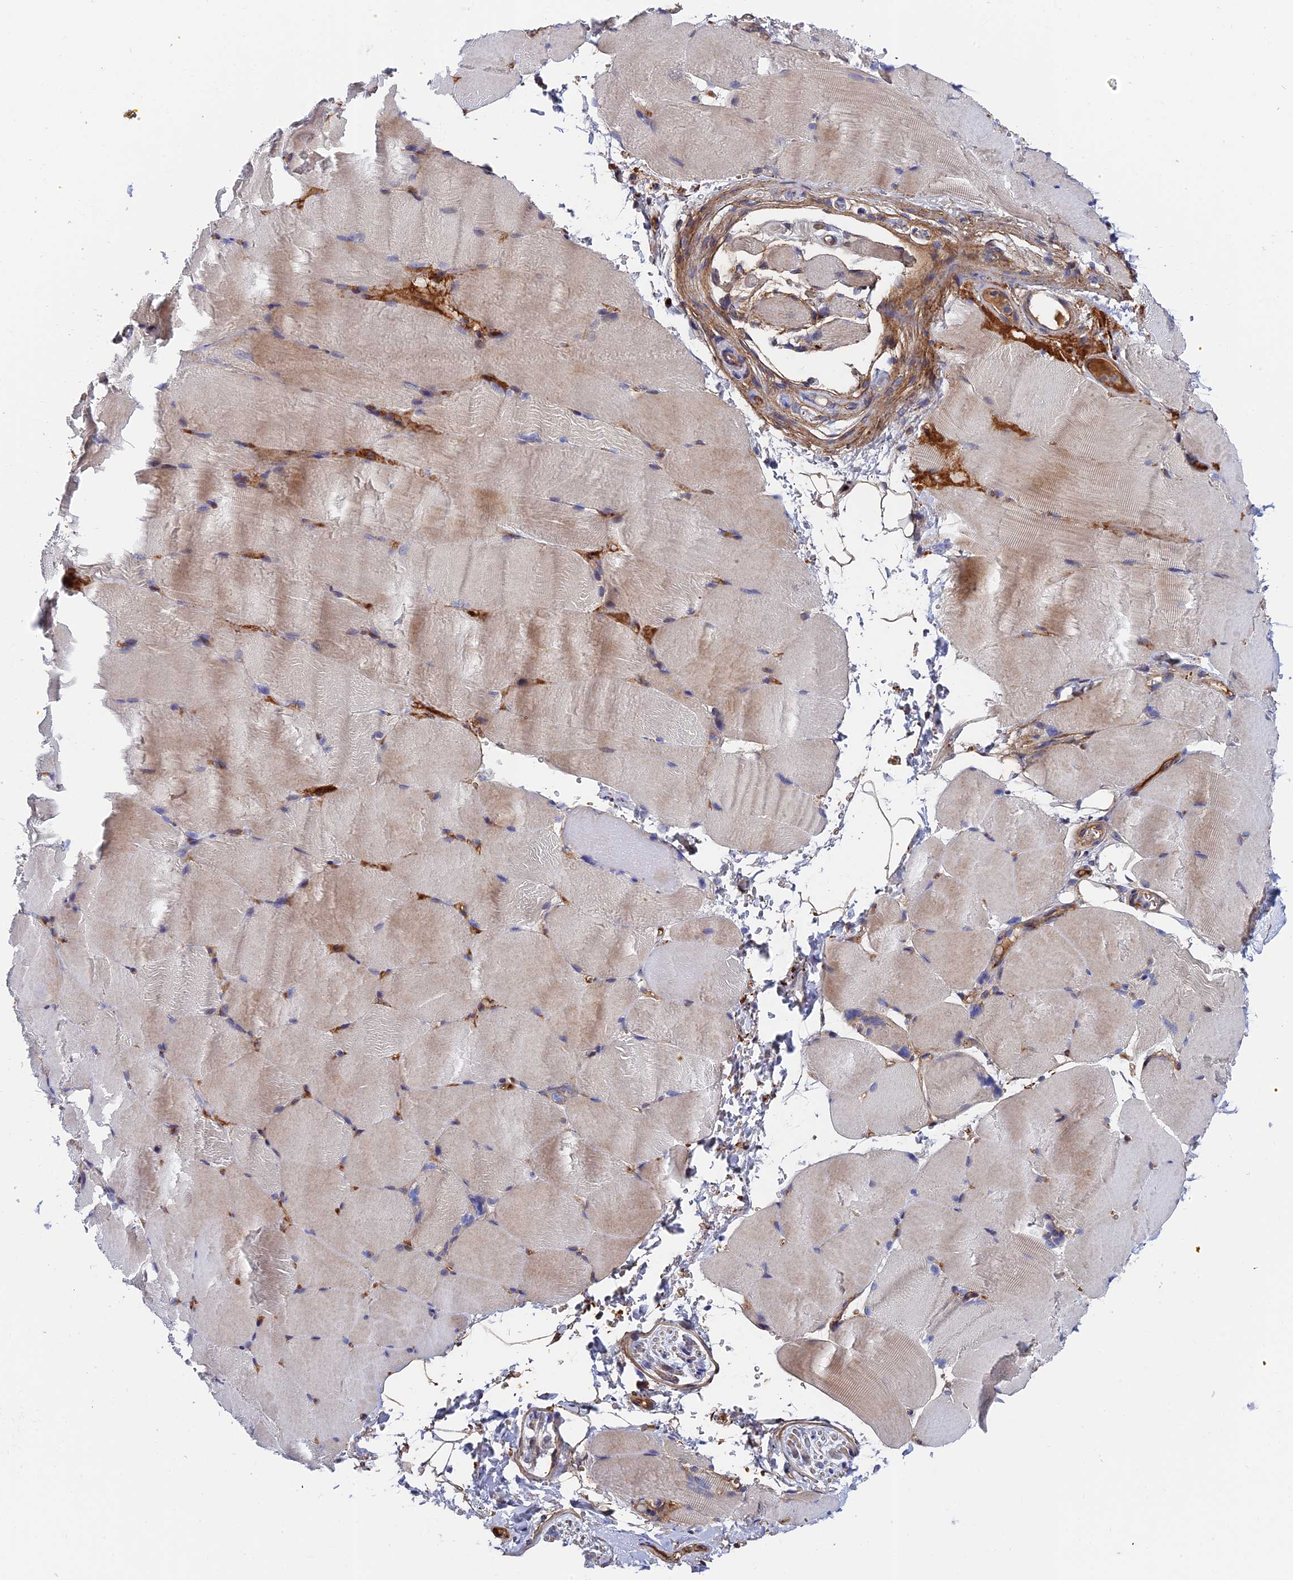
{"staining": {"intensity": "moderate", "quantity": "<25%", "location": "cytoplasmic/membranous"}, "tissue": "skeletal muscle", "cell_type": "Myocytes", "image_type": "normal", "snomed": [{"axis": "morphology", "description": "Normal tissue, NOS"}, {"axis": "topography", "description": "Skeletal muscle"}, {"axis": "topography", "description": "Parathyroid gland"}], "caption": "An image showing moderate cytoplasmic/membranous staining in approximately <25% of myocytes in benign skeletal muscle, as visualized by brown immunohistochemical staining.", "gene": "ADGRF3", "patient": {"sex": "female", "age": 37}}